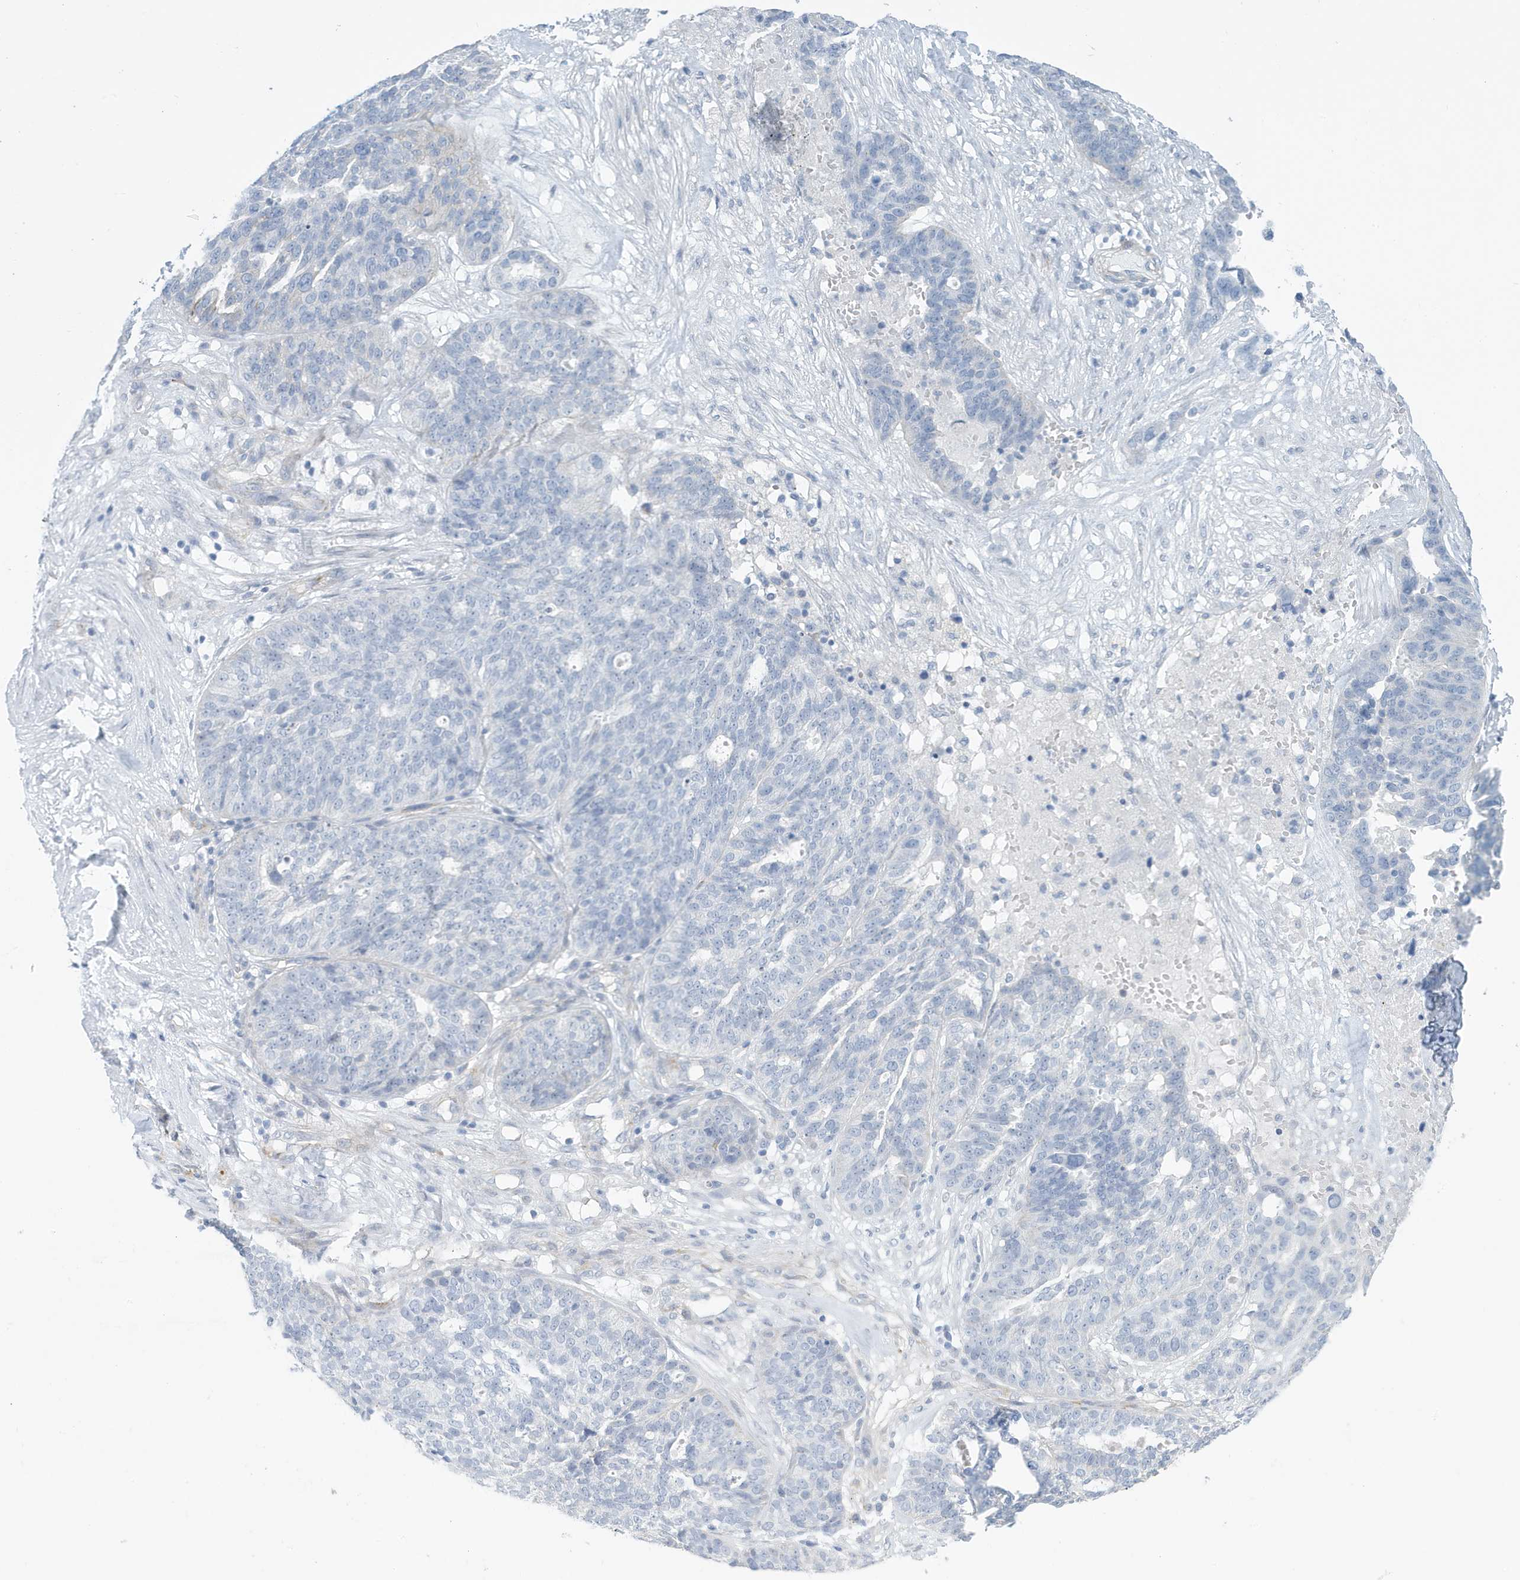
{"staining": {"intensity": "negative", "quantity": "none", "location": "none"}, "tissue": "ovarian cancer", "cell_type": "Tumor cells", "image_type": "cancer", "snomed": [{"axis": "morphology", "description": "Cystadenocarcinoma, serous, NOS"}, {"axis": "topography", "description": "Ovary"}], "caption": "IHC photomicrograph of neoplastic tissue: serous cystadenocarcinoma (ovarian) stained with DAB (3,3'-diaminobenzidine) demonstrates no significant protein staining in tumor cells. (Immunohistochemistry, brightfield microscopy, high magnification).", "gene": "PERM1", "patient": {"sex": "female", "age": 59}}